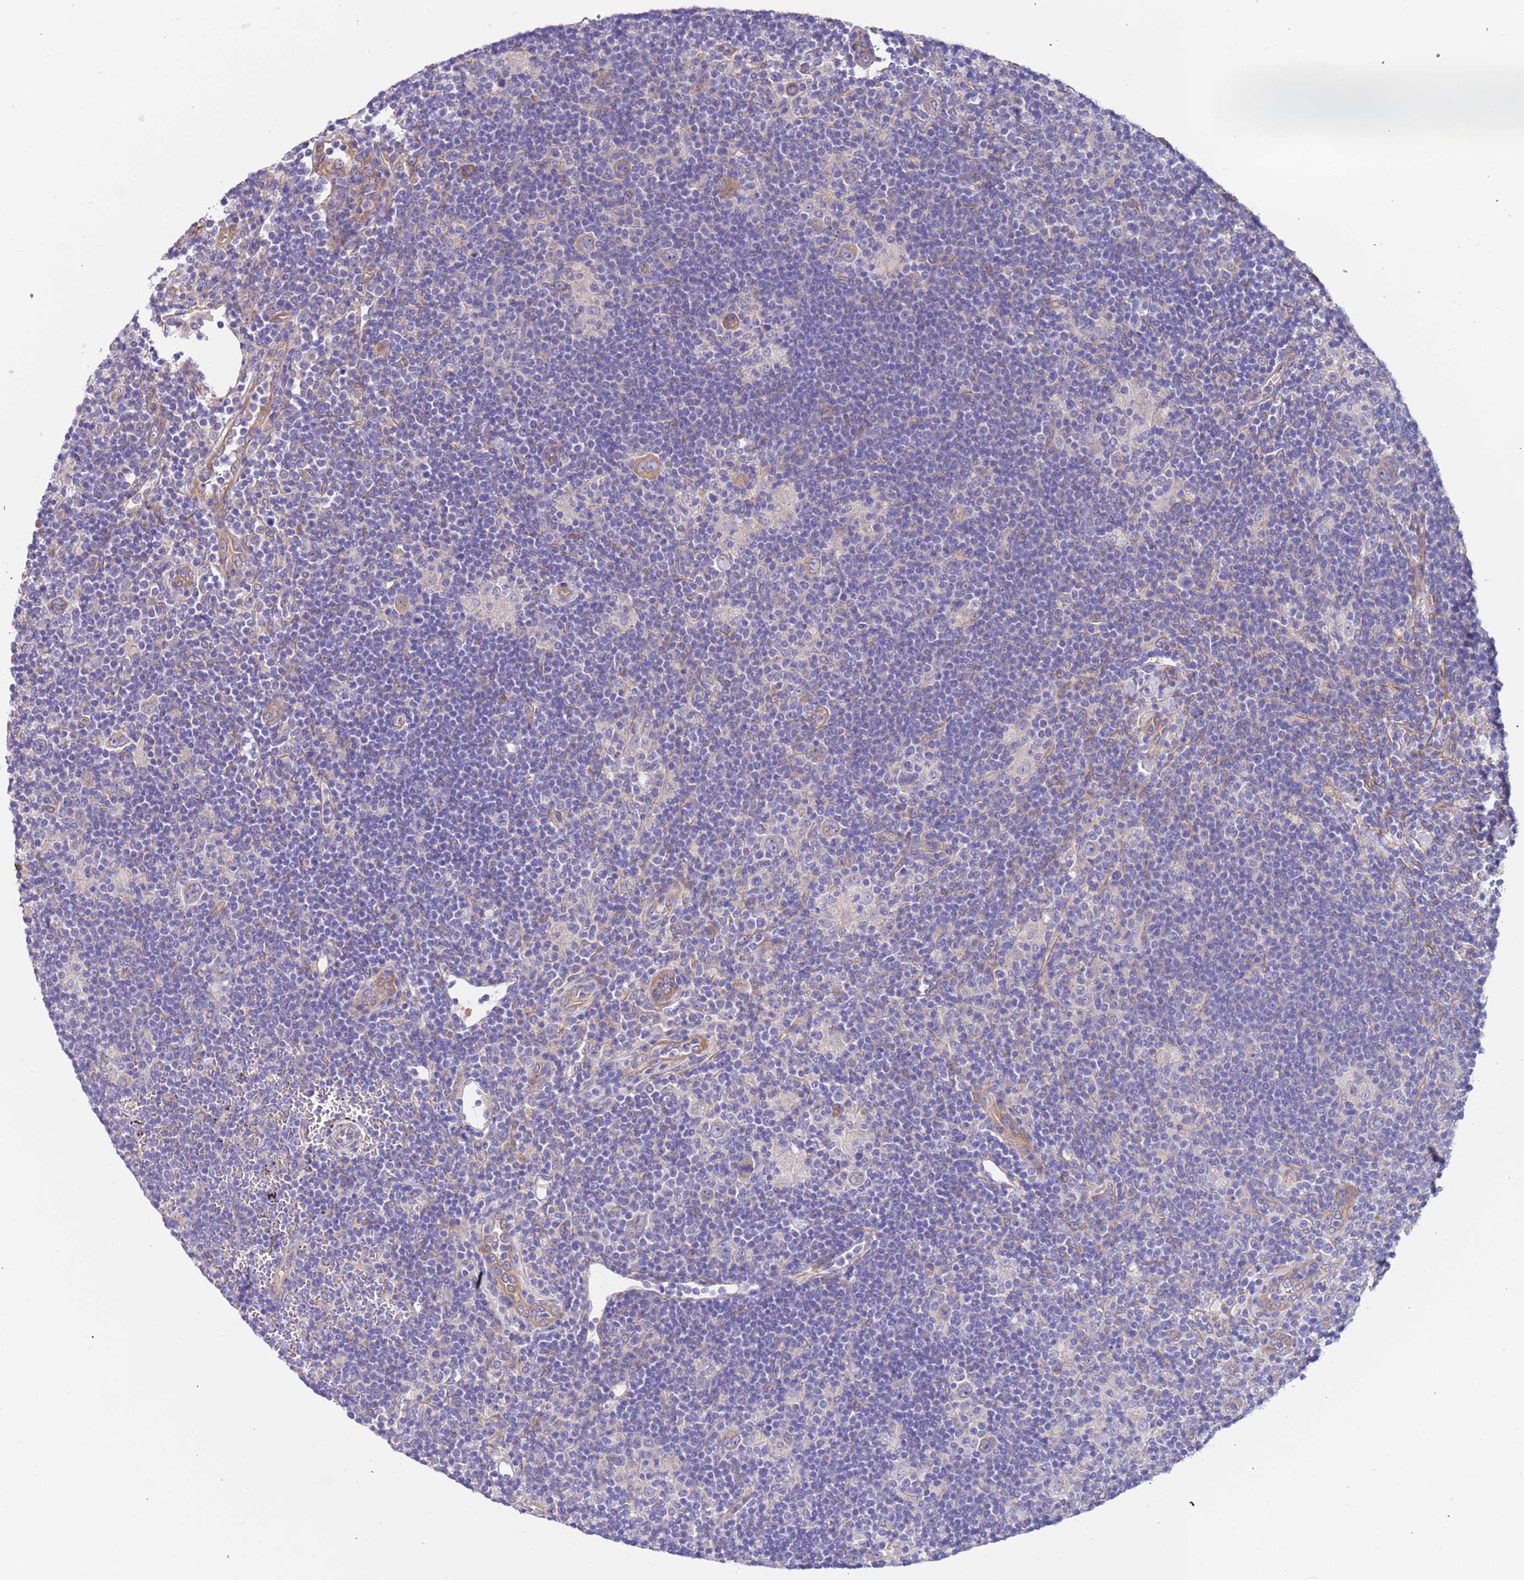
{"staining": {"intensity": "negative", "quantity": "none", "location": "none"}, "tissue": "lymphoma", "cell_type": "Tumor cells", "image_type": "cancer", "snomed": [{"axis": "morphology", "description": "Hodgkin's disease, NOS"}, {"axis": "topography", "description": "Lymph node"}], "caption": "Tumor cells are negative for brown protein staining in Hodgkin's disease.", "gene": "LAMB4", "patient": {"sex": "female", "age": 57}}